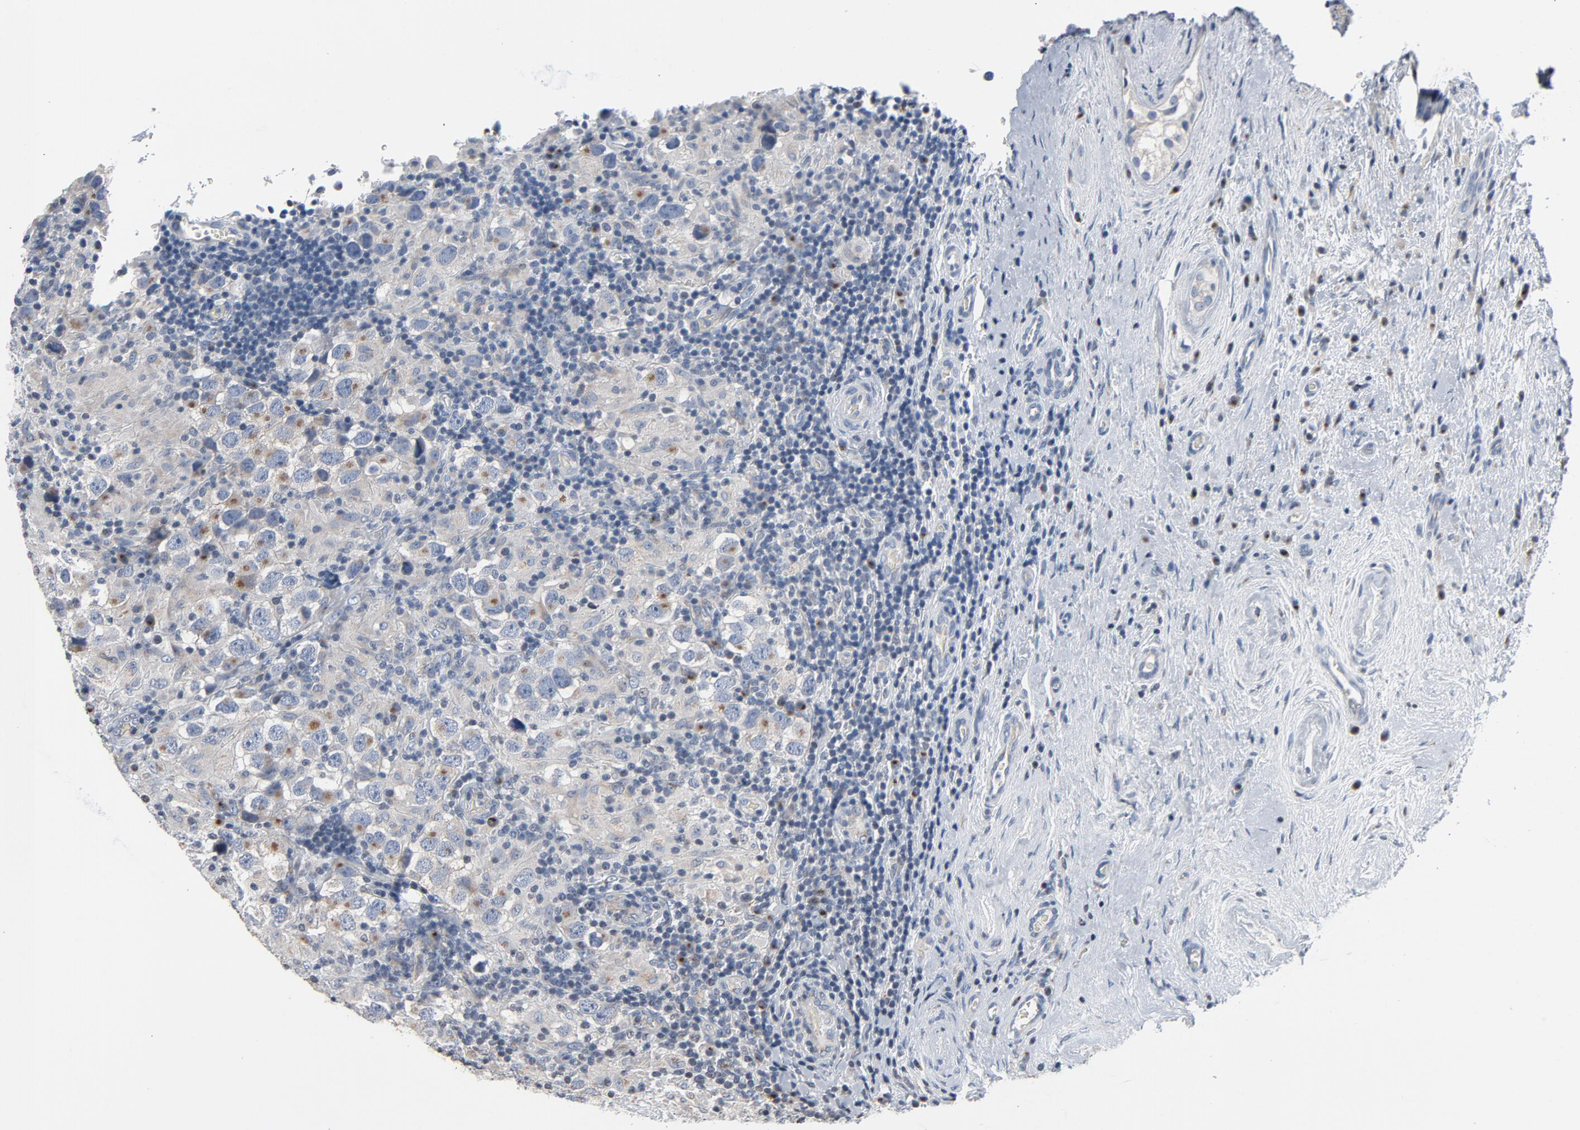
{"staining": {"intensity": "moderate", "quantity": "25%-75%", "location": "cytoplasmic/membranous"}, "tissue": "testis cancer", "cell_type": "Tumor cells", "image_type": "cancer", "snomed": [{"axis": "morphology", "description": "Carcinoma, Embryonal, NOS"}, {"axis": "topography", "description": "Testis"}], "caption": "Moderate cytoplasmic/membranous protein positivity is identified in about 25%-75% of tumor cells in testis cancer.", "gene": "YIPF6", "patient": {"sex": "male", "age": 21}}